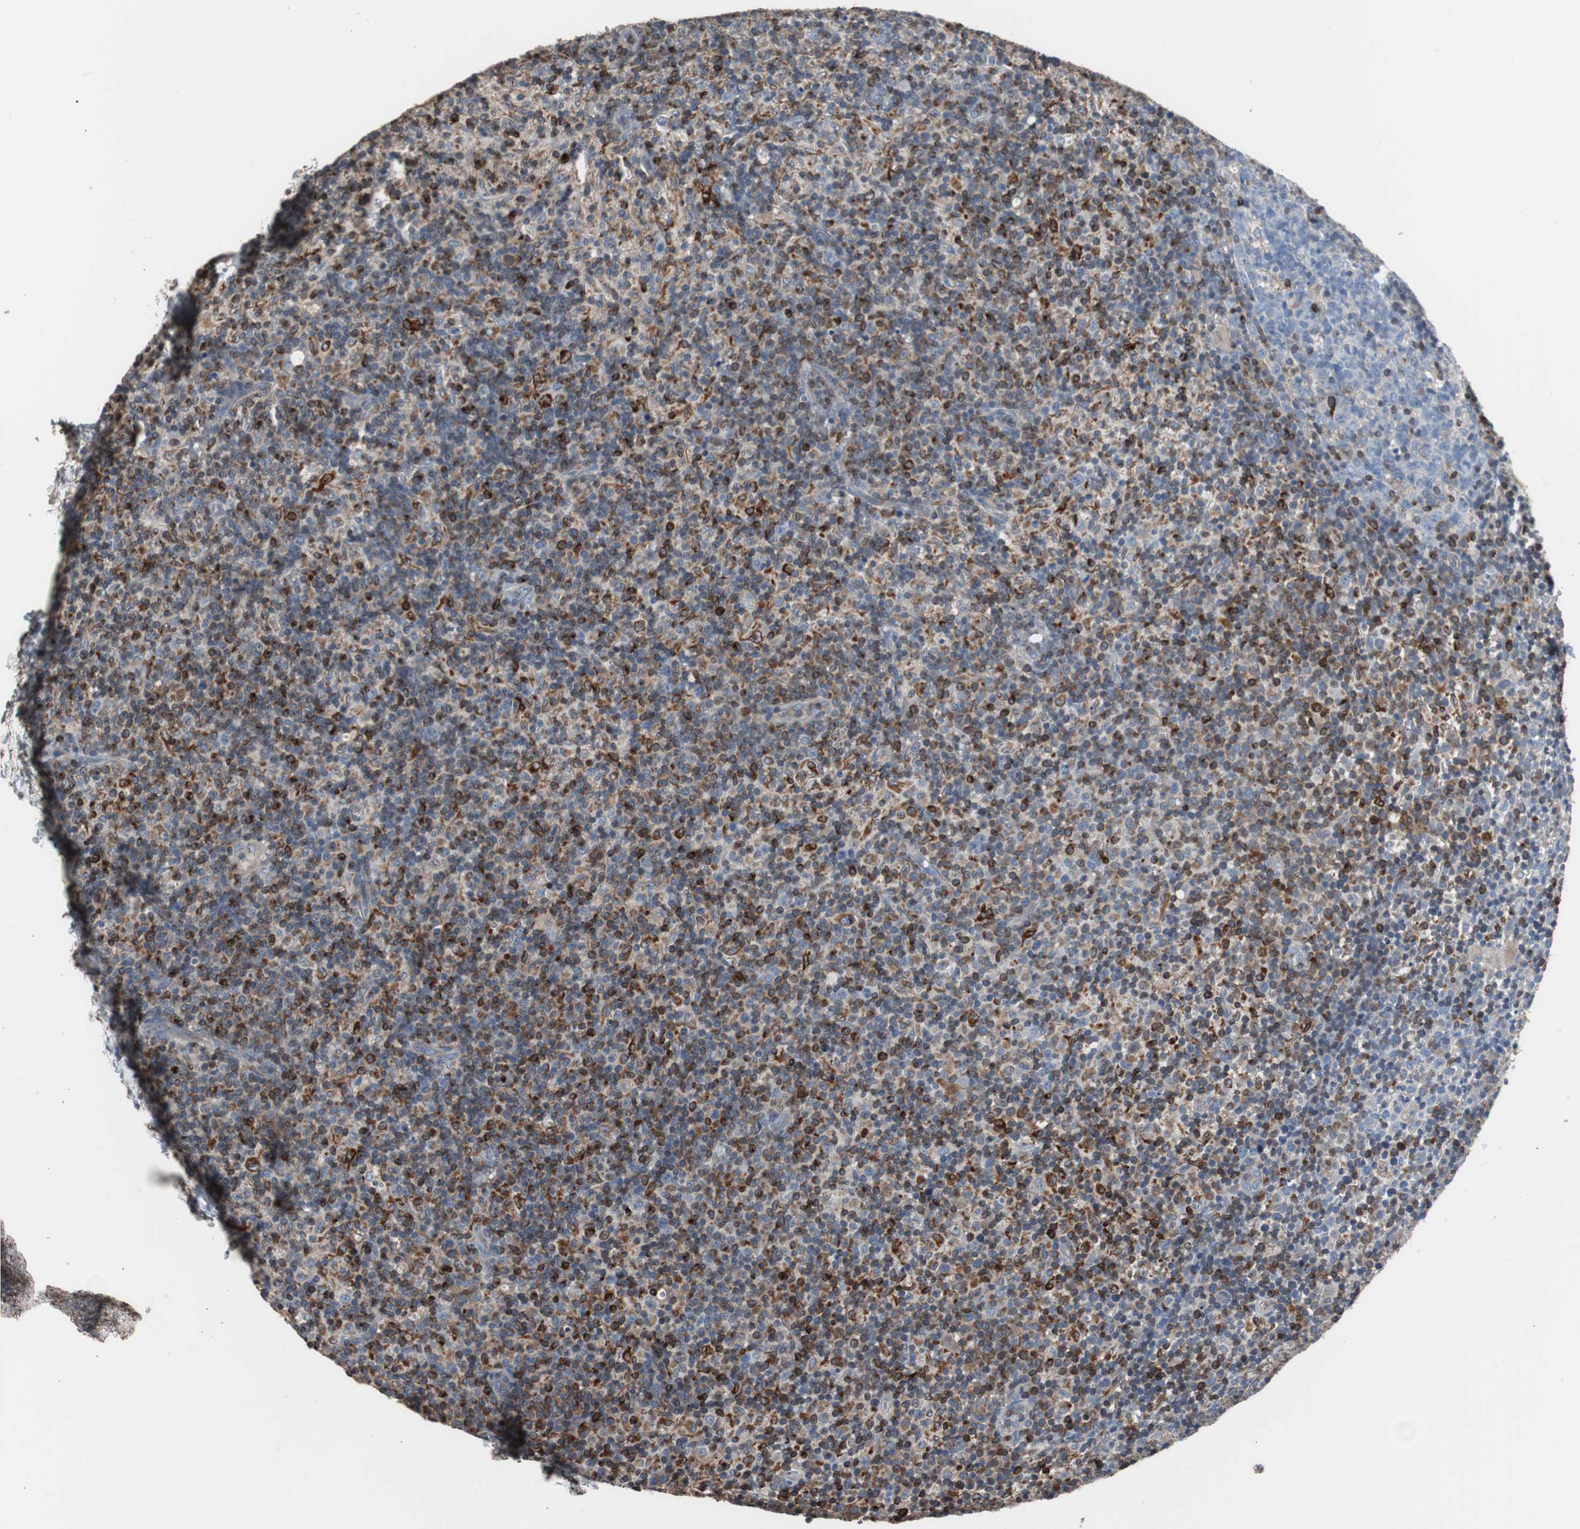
{"staining": {"intensity": "strong", "quantity": "<25%", "location": "cytoplasmic/membranous"}, "tissue": "lymph node", "cell_type": "Germinal center cells", "image_type": "normal", "snomed": [{"axis": "morphology", "description": "Normal tissue, NOS"}, {"axis": "morphology", "description": "Inflammation, NOS"}, {"axis": "topography", "description": "Lymph node"}], "caption": "Lymph node was stained to show a protein in brown. There is medium levels of strong cytoplasmic/membranous positivity in about <25% of germinal center cells.", "gene": "PBXIP1", "patient": {"sex": "male", "age": 55}}